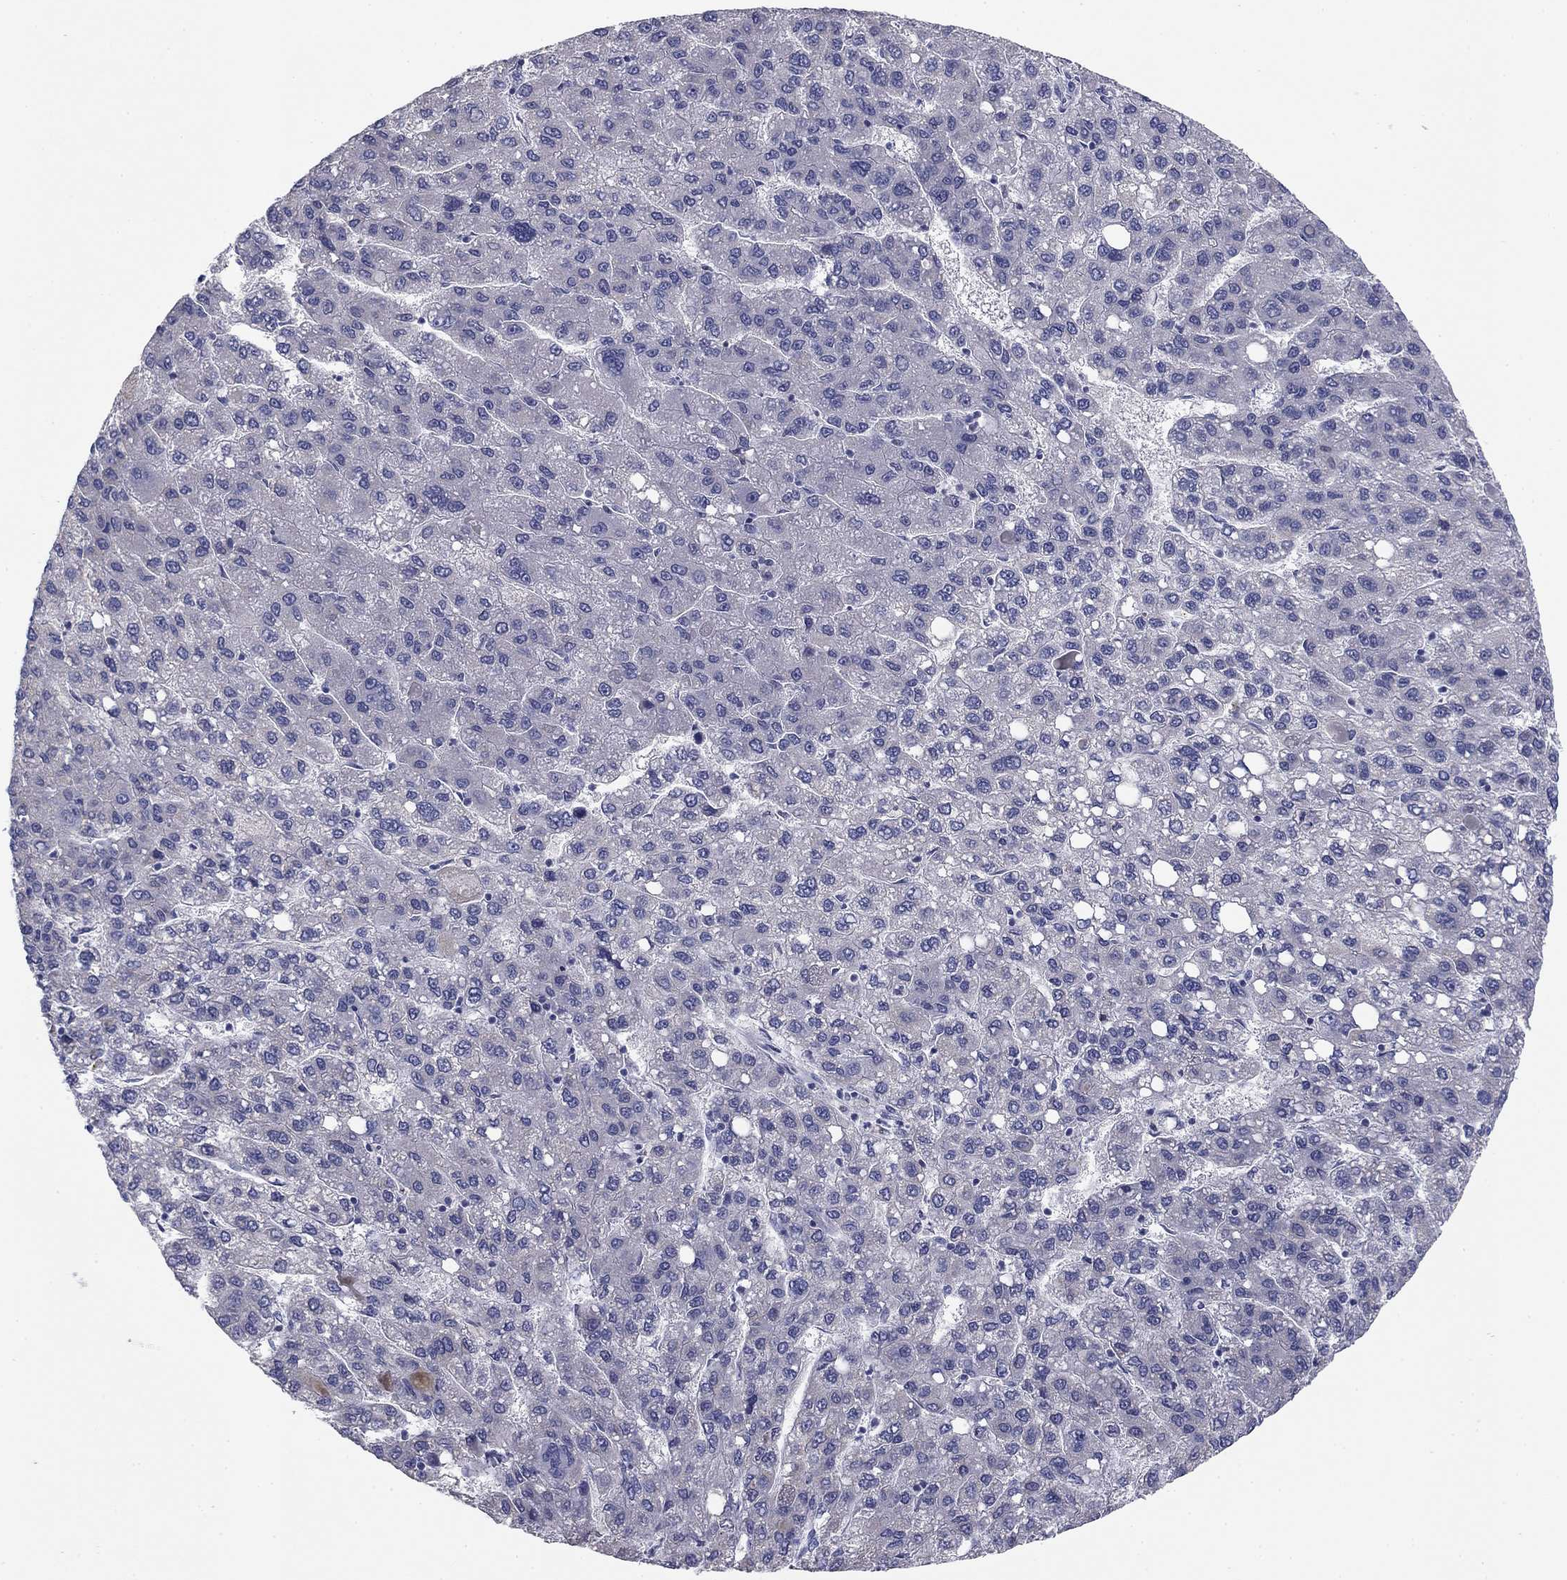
{"staining": {"intensity": "negative", "quantity": "none", "location": "none"}, "tissue": "liver cancer", "cell_type": "Tumor cells", "image_type": "cancer", "snomed": [{"axis": "morphology", "description": "Carcinoma, Hepatocellular, NOS"}, {"axis": "topography", "description": "Liver"}], "caption": "DAB immunohistochemical staining of liver cancer (hepatocellular carcinoma) demonstrates no significant positivity in tumor cells.", "gene": "SEPTIN3", "patient": {"sex": "female", "age": 82}}